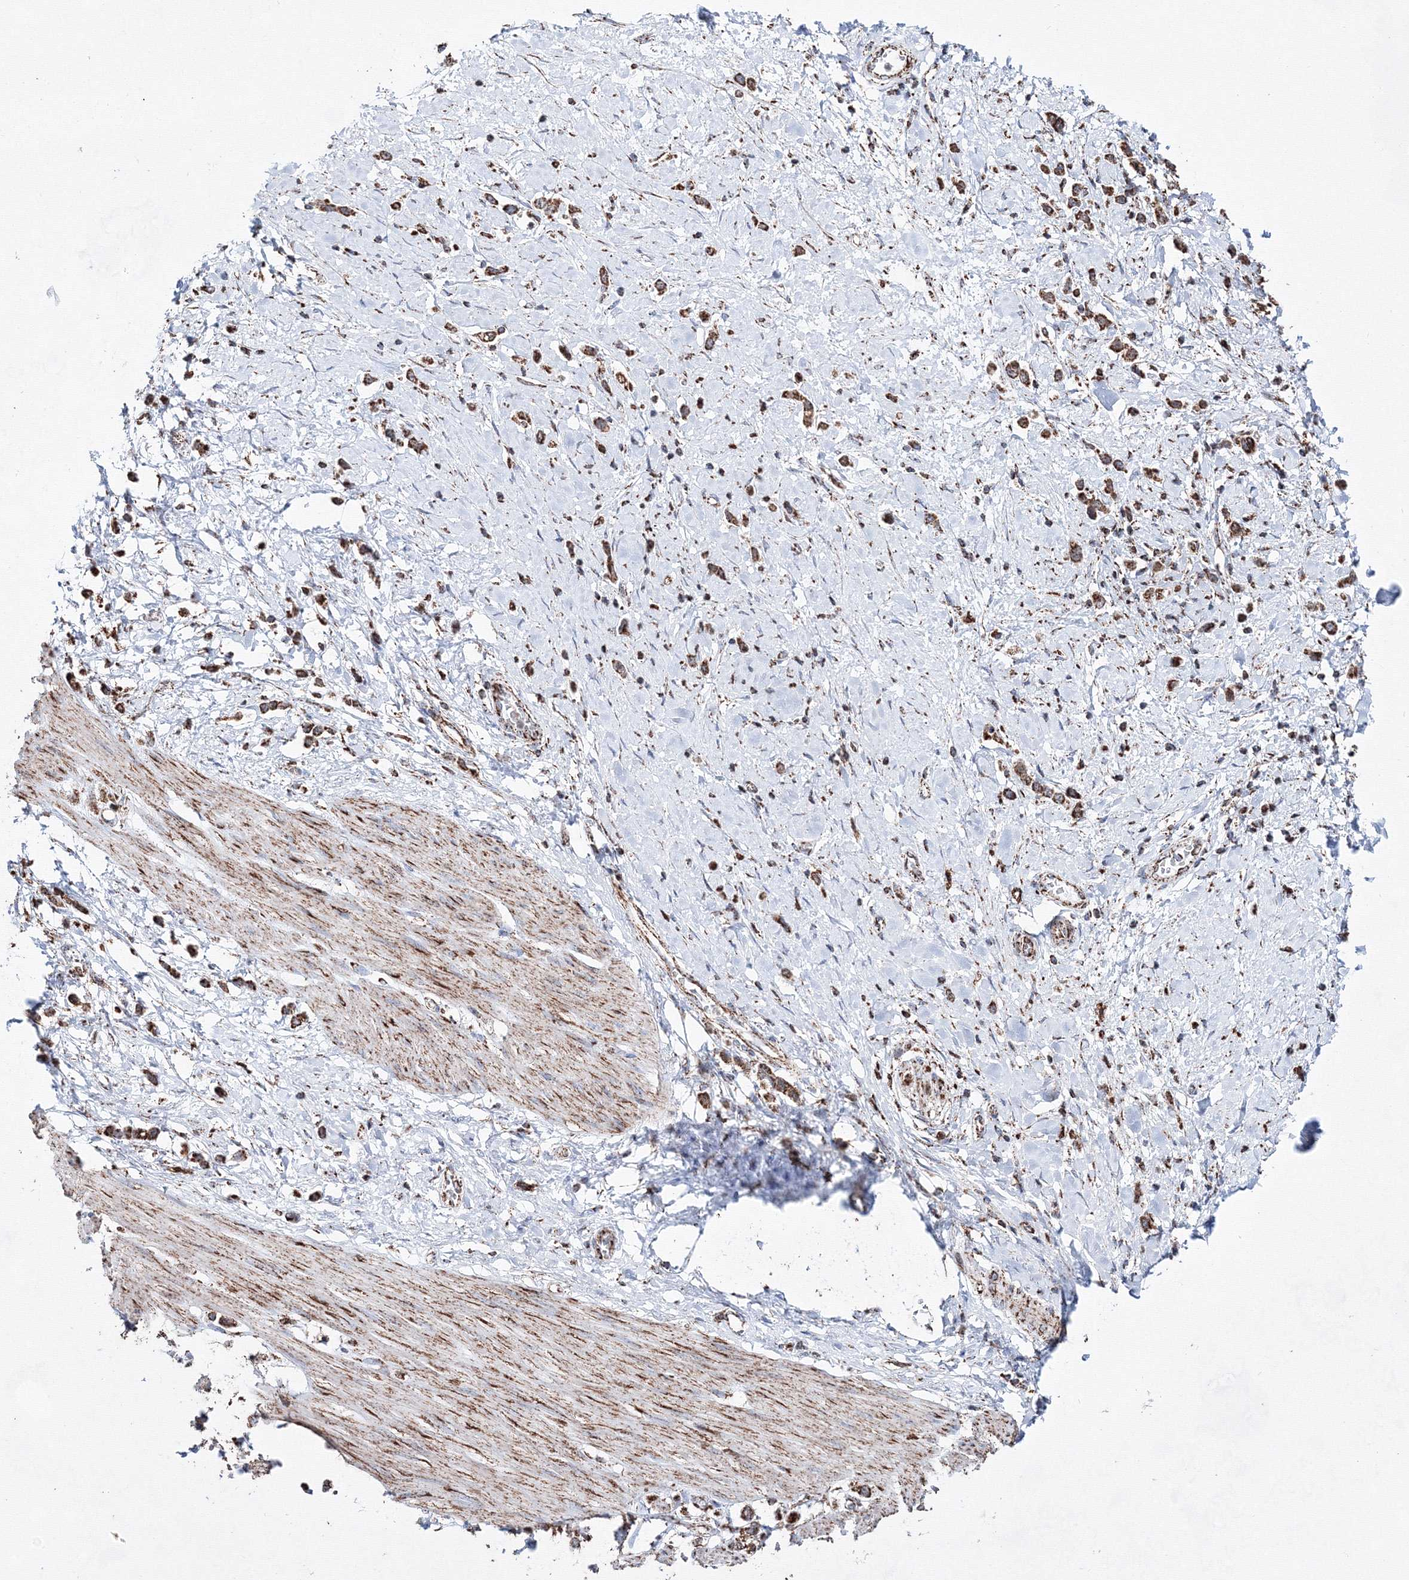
{"staining": {"intensity": "moderate", "quantity": ">75%", "location": "cytoplasmic/membranous"}, "tissue": "stomach cancer", "cell_type": "Tumor cells", "image_type": "cancer", "snomed": [{"axis": "morphology", "description": "Adenocarcinoma, NOS"}, {"axis": "topography", "description": "Stomach"}], "caption": "This histopathology image shows immunohistochemistry staining of human stomach cancer, with medium moderate cytoplasmic/membranous expression in approximately >75% of tumor cells.", "gene": "HADHB", "patient": {"sex": "female", "age": 65}}